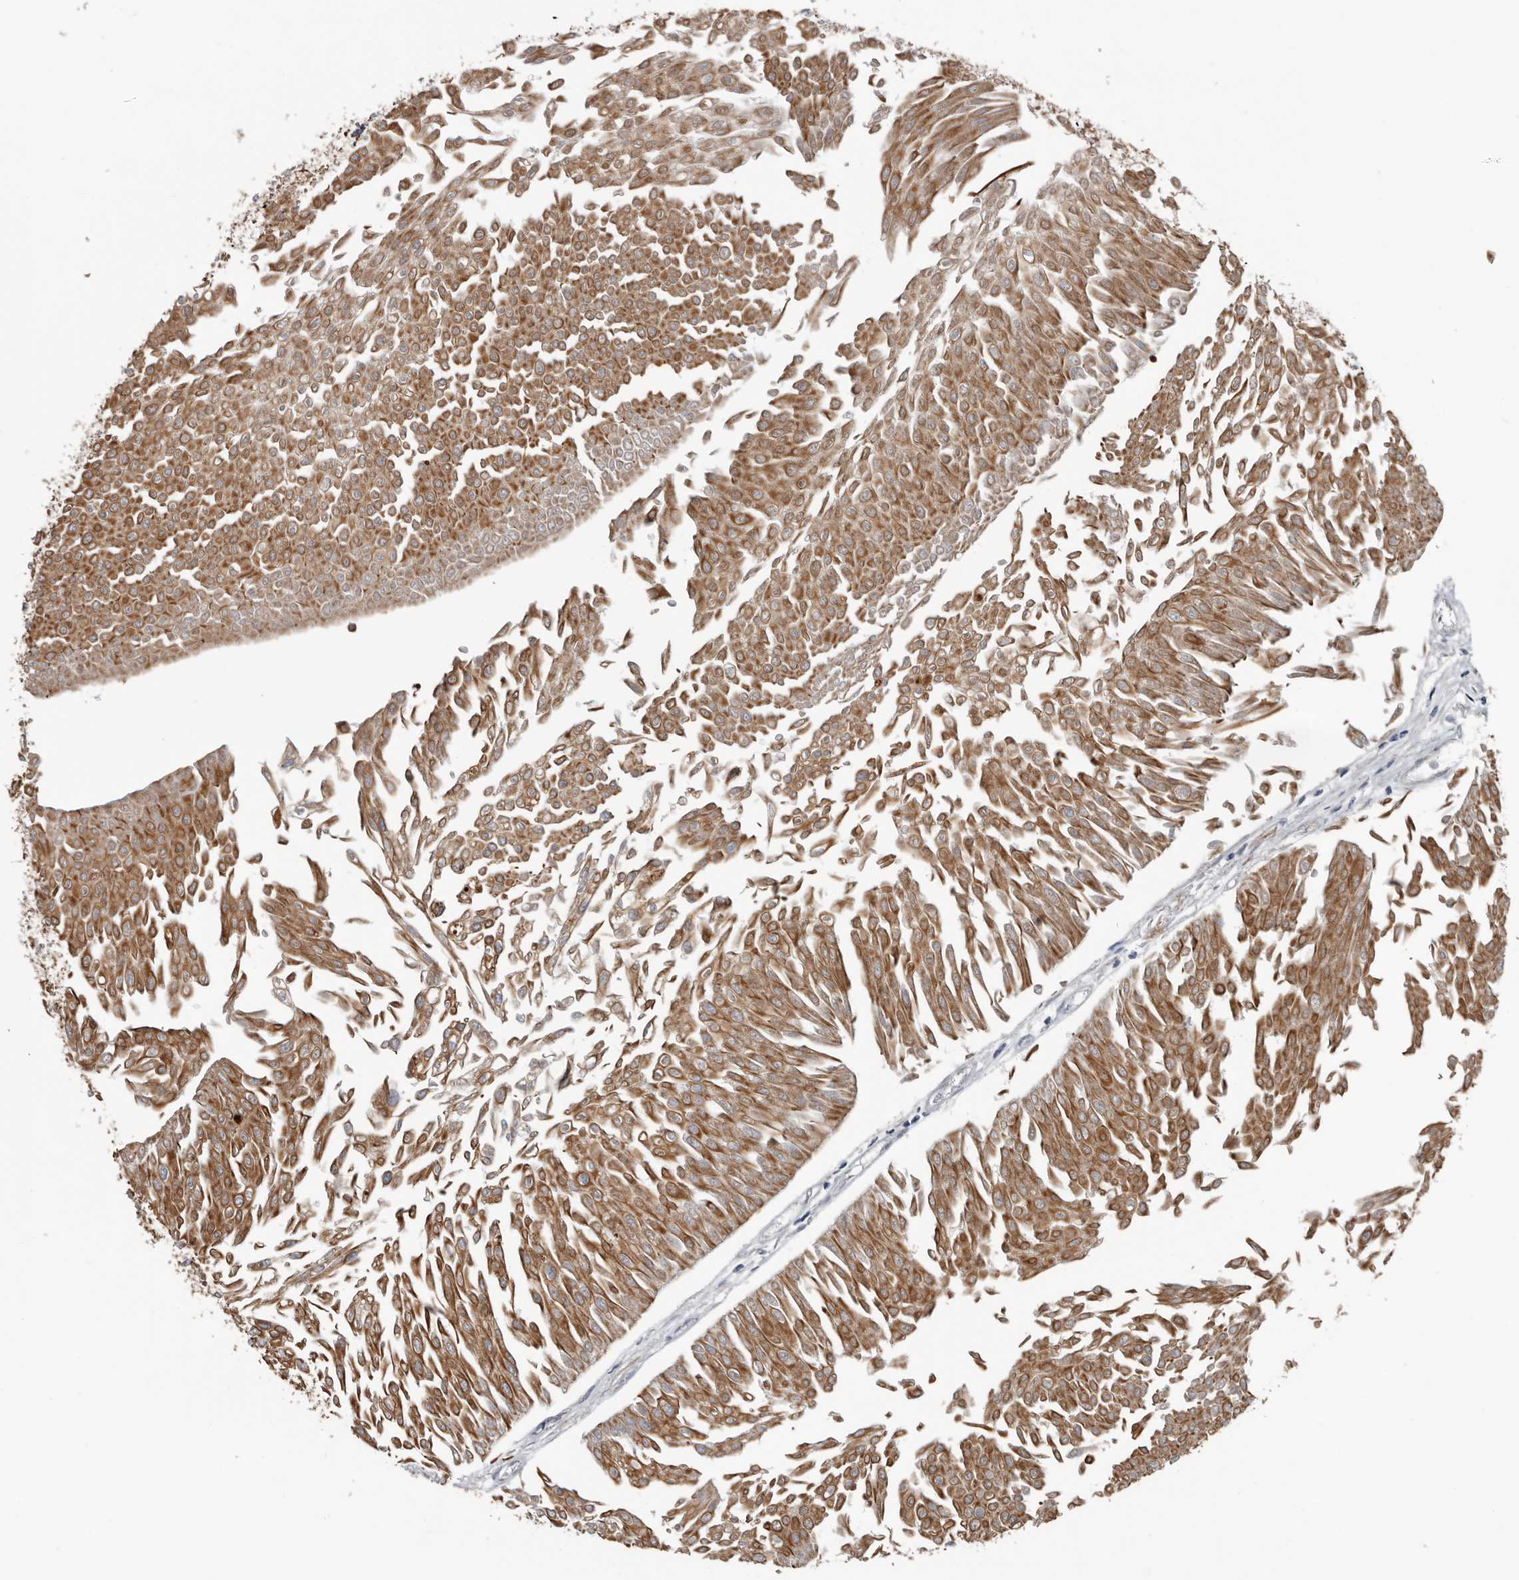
{"staining": {"intensity": "moderate", "quantity": ">75%", "location": "cytoplasmic/membranous"}, "tissue": "urothelial cancer", "cell_type": "Tumor cells", "image_type": "cancer", "snomed": [{"axis": "morphology", "description": "Urothelial carcinoma, Low grade"}, {"axis": "topography", "description": "Urinary bladder"}], "caption": "About >75% of tumor cells in urothelial cancer demonstrate moderate cytoplasmic/membranous protein expression as visualized by brown immunohistochemical staining.", "gene": "DPY19L4", "patient": {"sex": "male", "age": 67}}